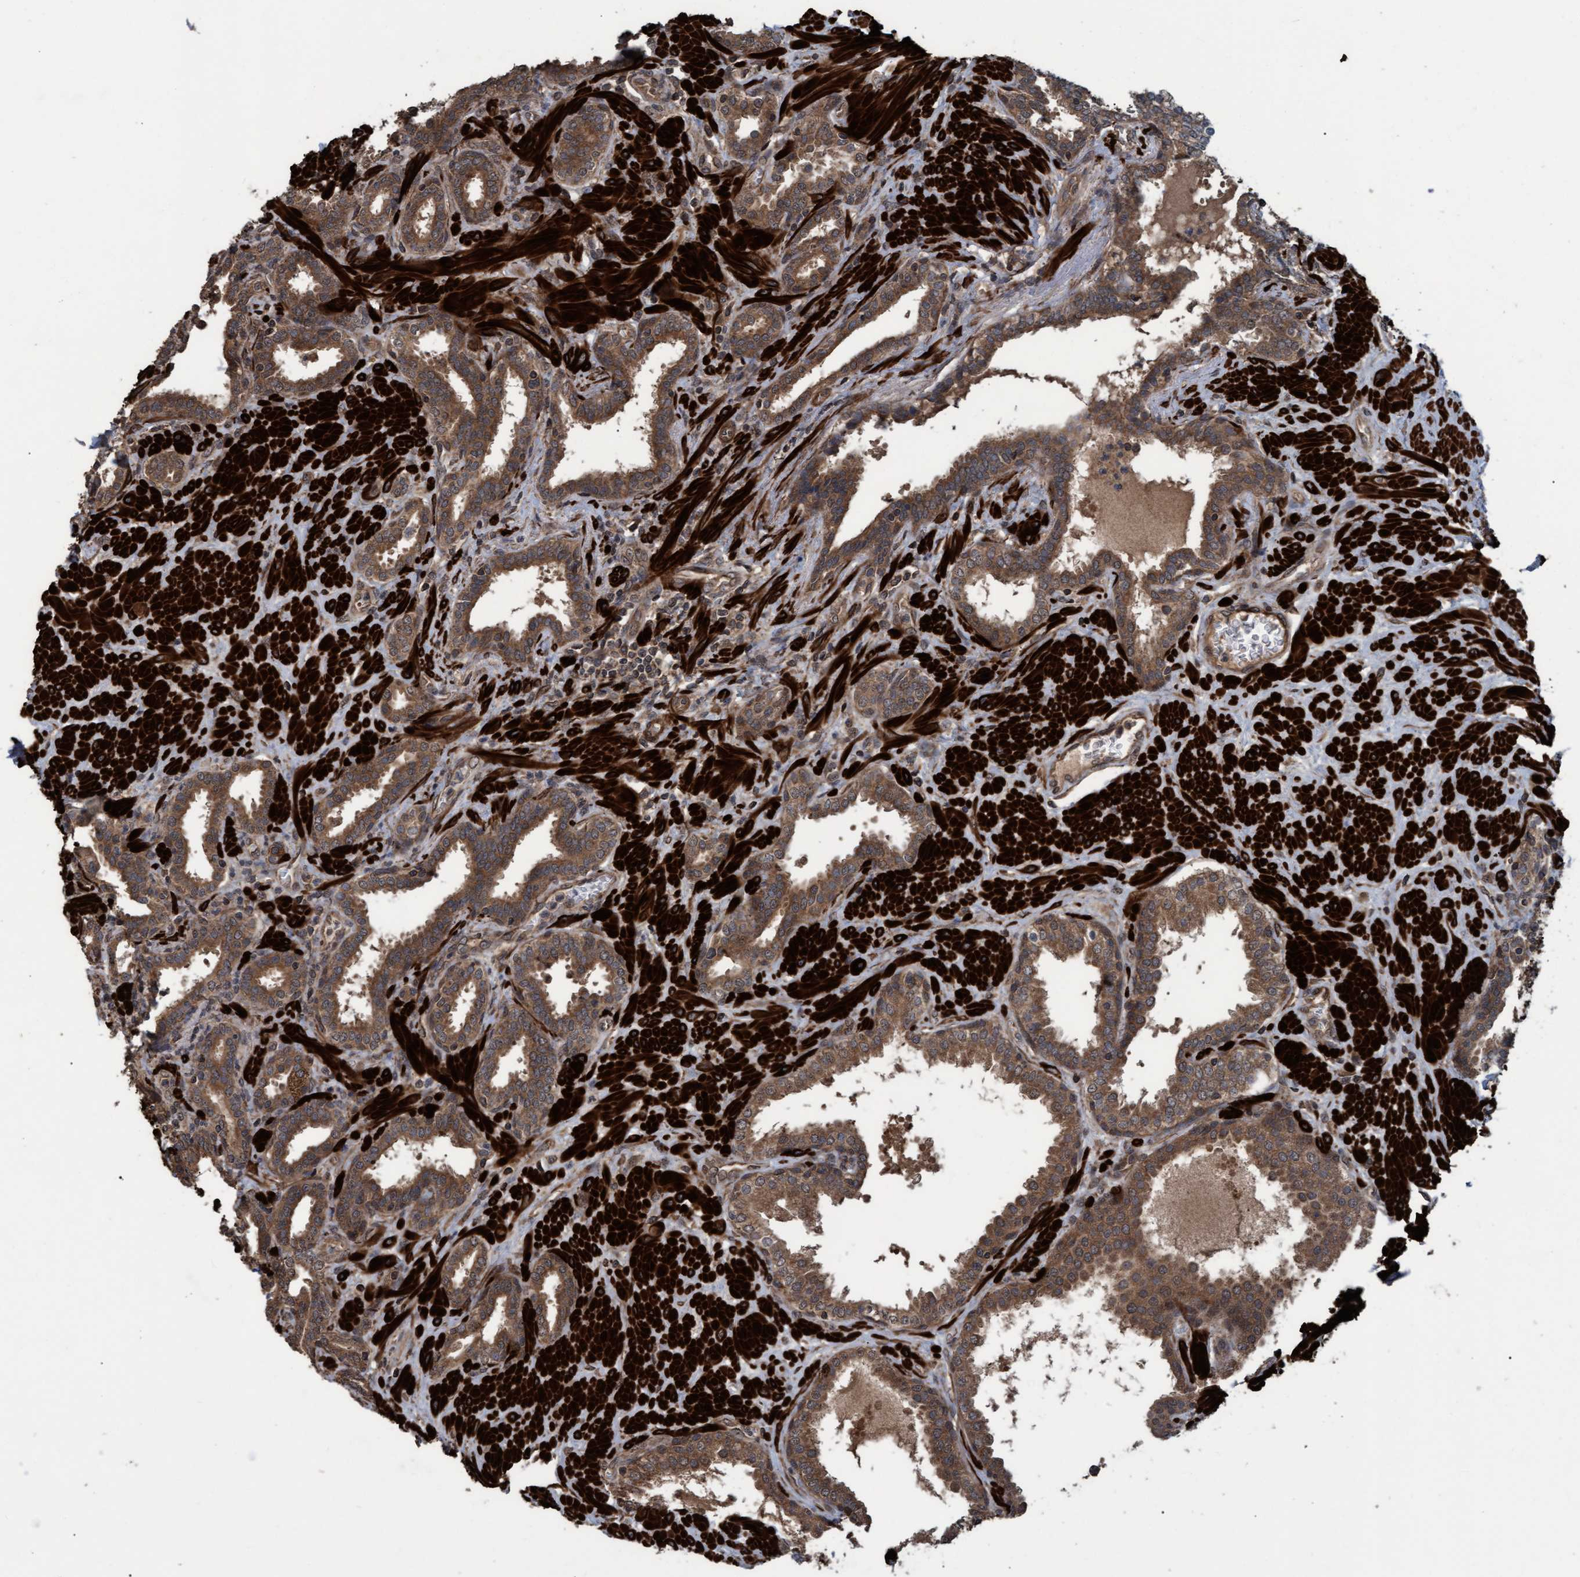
{"staining": {"intensity": "moderate", "quantity": ">75%", "location": "cytoplasmic/membranous"}, "tissue": "prostate", "cell_type": "Glandular cells", "image_type": "normal", "snomed": [{"axis": "morphology", "description": "Normal tissue, NOS"}, {"axis": "topography", "description": "Prostate"}], "caption": "Protein analysis of benign prostate exhibits moderate cytoplasmic/membranous positivity in about >75% of glandular cells. The staining was performed using DAB to visualize the protein expression in brown, while the nuclei were stained in blue with hematoxylin (Magnification: 20x).", "gene": "GGT6", "patient": {"sex": "male", "age": 51}}